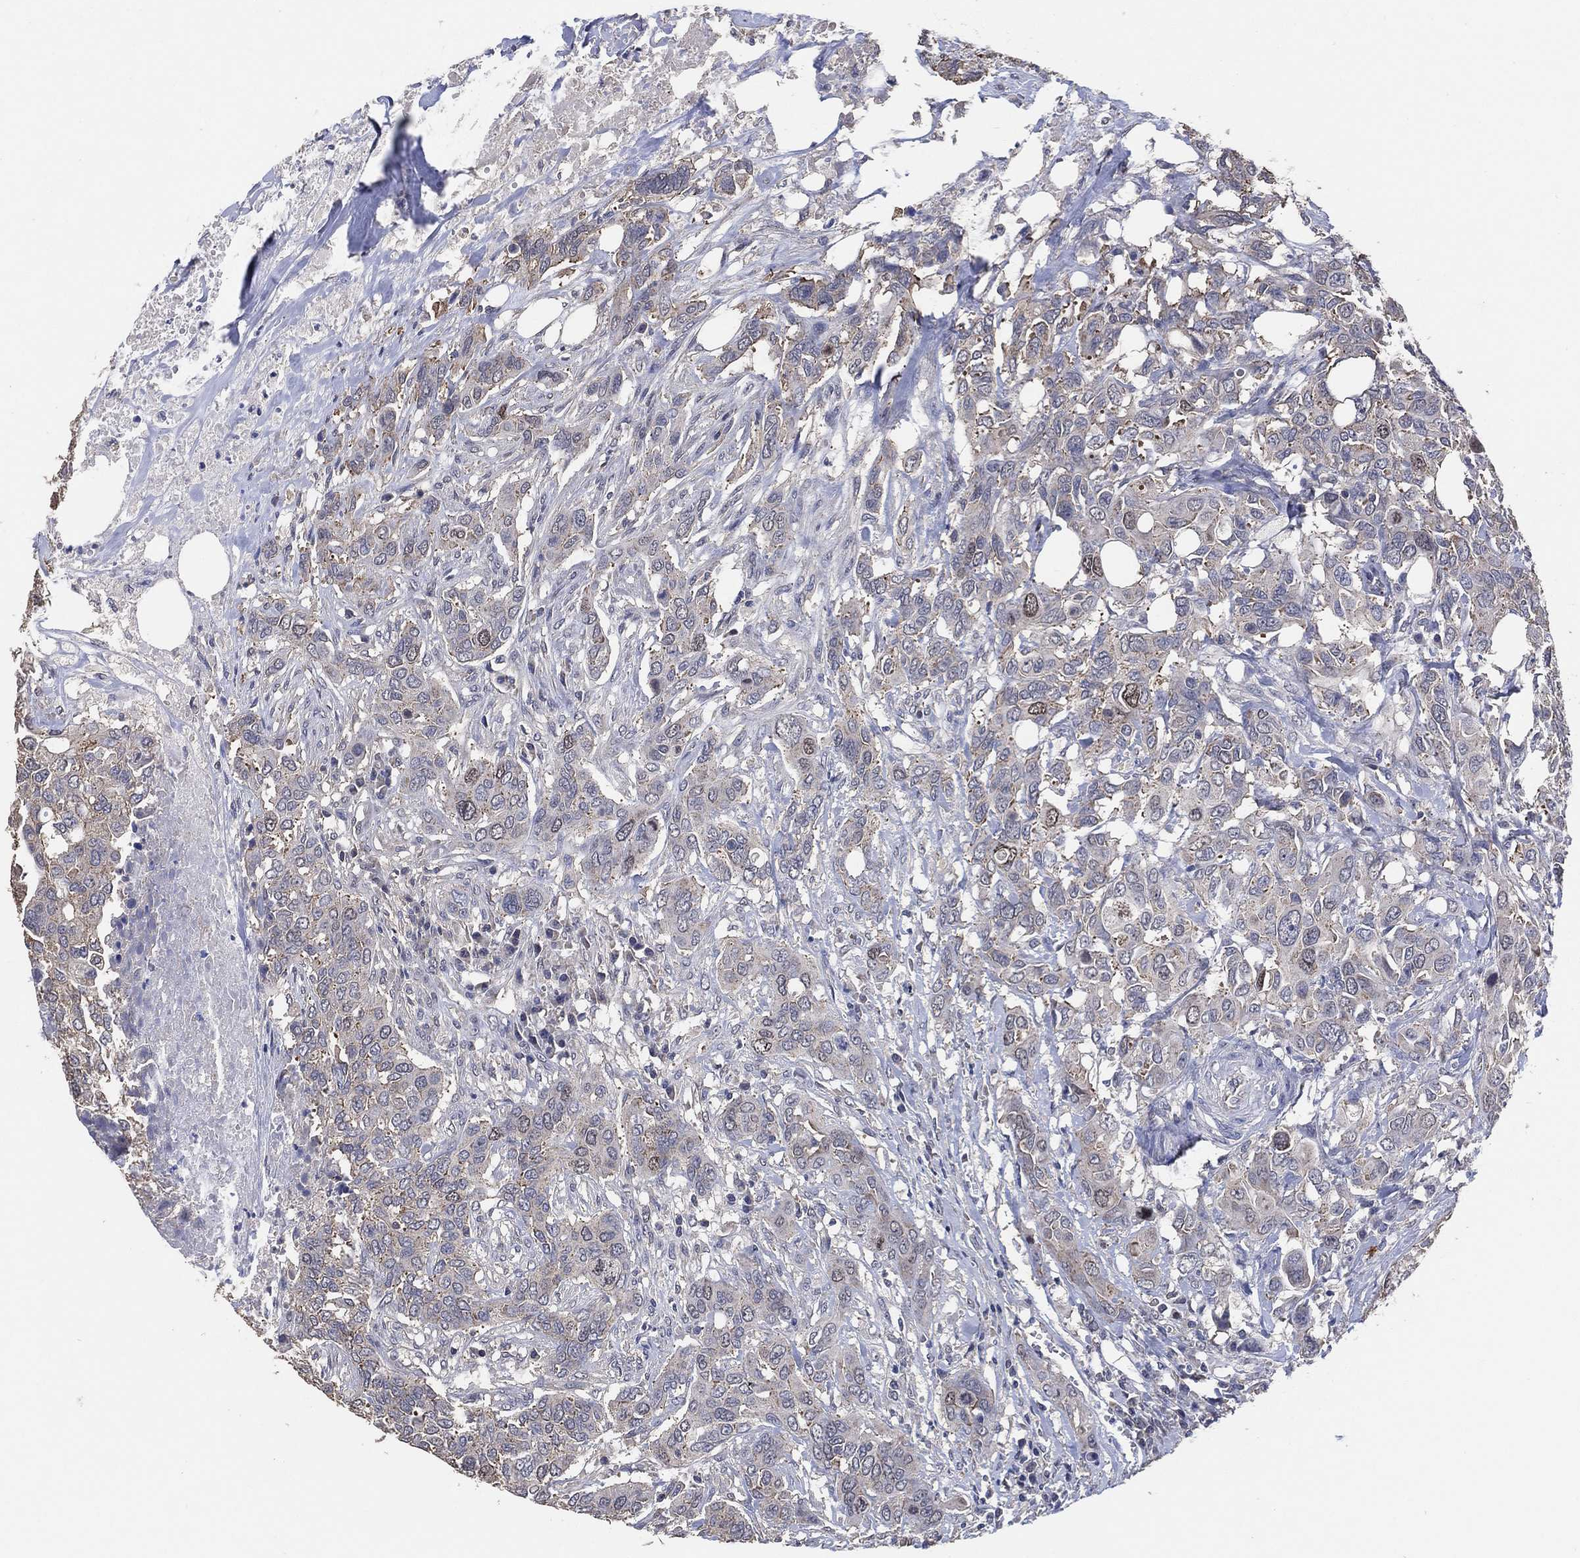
{"staining": {"intensity": "moderate", "quantity": "<25%", "location": "nuclear"}, "tissue": "urothelial cancer", "cell_type": "Tumor cells", "image_type": "cancer", "snomed": [{"axis": "morphology", "description": "Urothelial carcinoma, NOS"}, {"axis": "morphology", "description": "Urothelial carcinoma, High grade"}, {"axis": "topography", "description": "Urinary bladder"}], "caption": "A photomicrograph showing moderate nuclear staining in about <25% of tumor cells in high-grade urothelial carcinoma, as visualized by brown immunohistochemical staining.", "gene": "KLK5", "patient": {"sex": "male", "age": 63}}